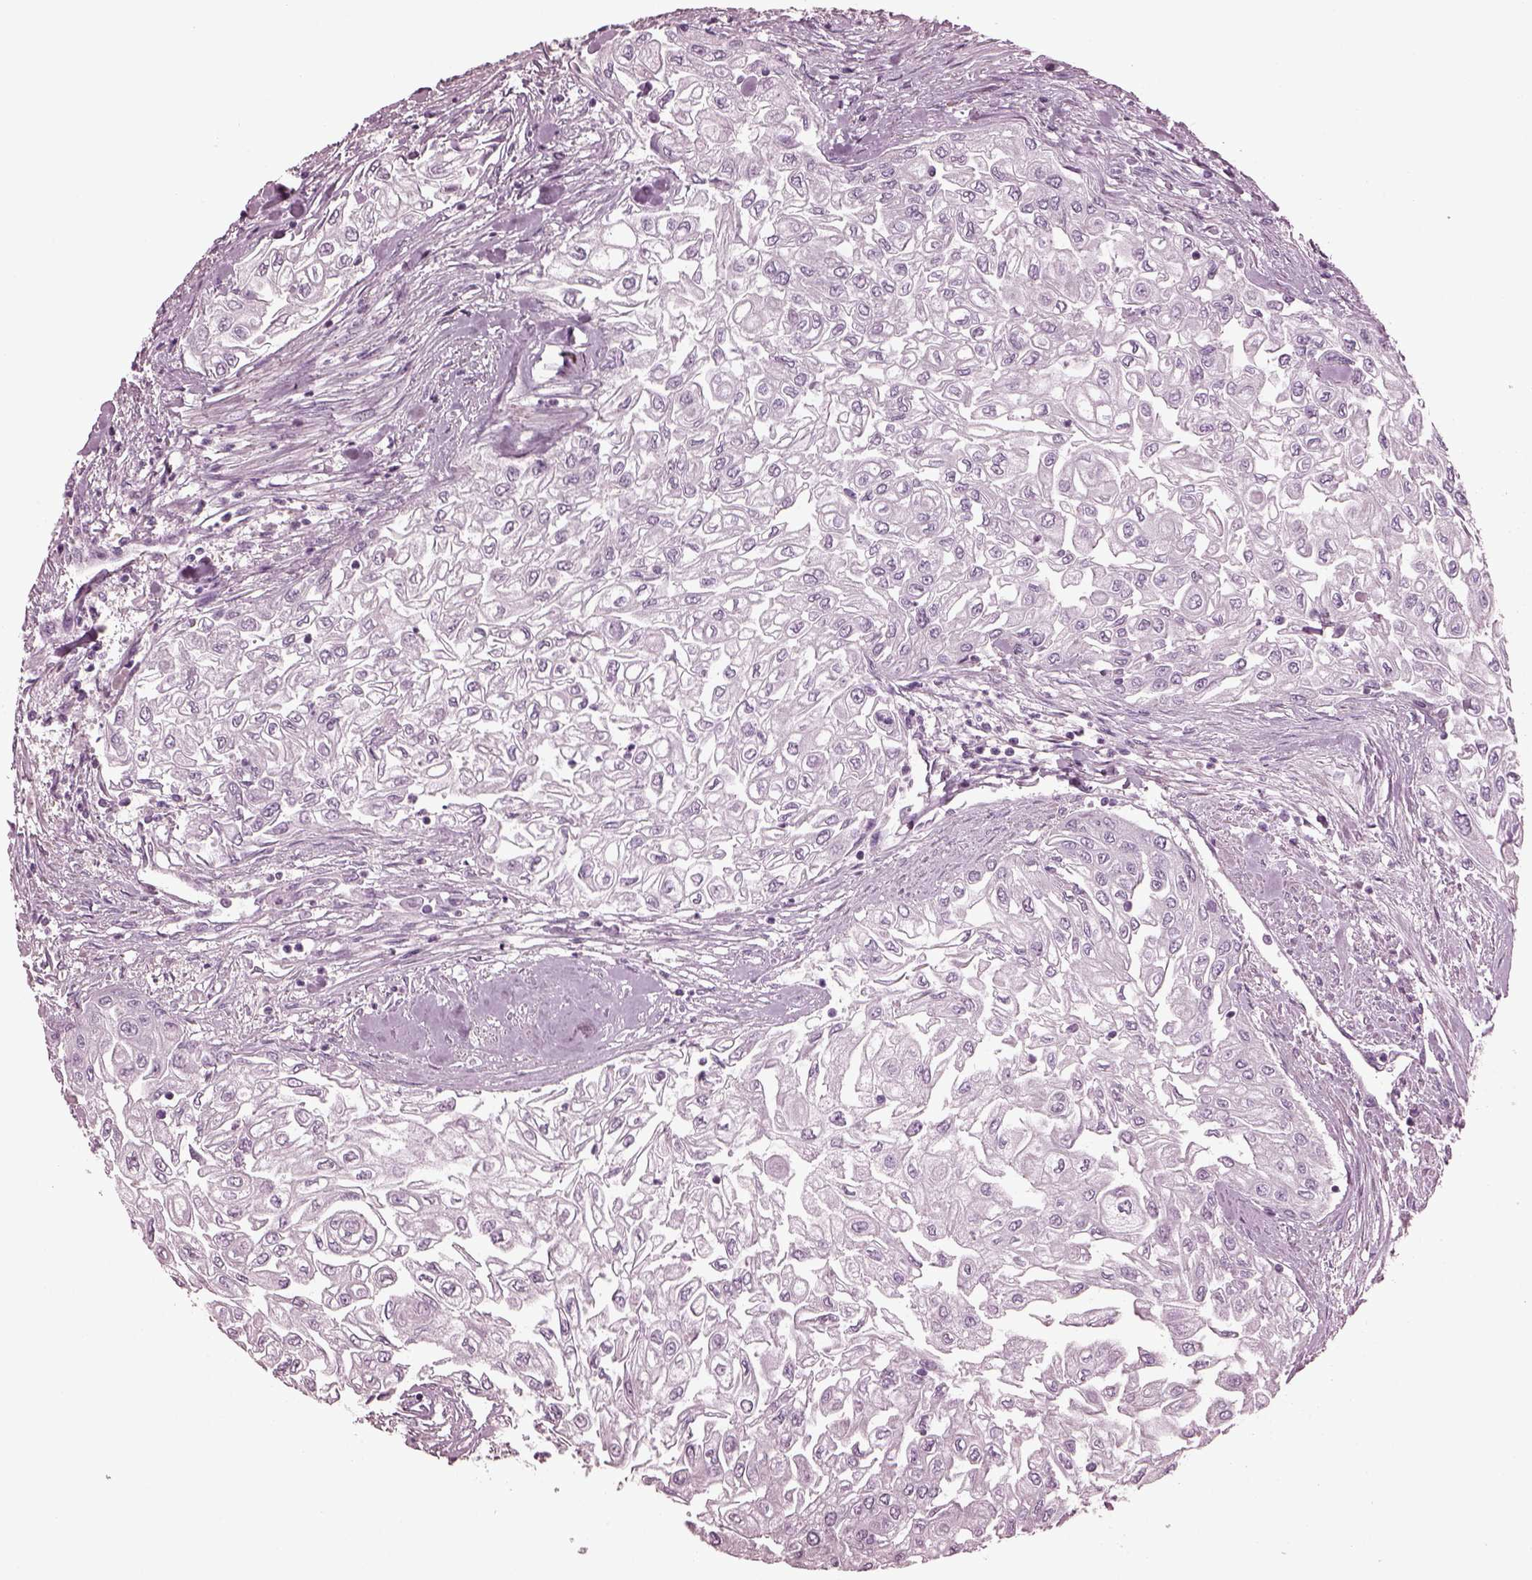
{"staining": {"intensity": "negative", "quantity": "none", "location": "none"}, "tissue": "urothelial cancer", "cell_type": "Tumor cells", "image_type": "cancer", "snomed": [{"axis": "morphology", "description": "Urothelial carcinoma, High grade"}, {"axis": "topography", "description": "Urinary bladder"}], "caption": "Human urothelial carcinoma (high-grade) stained for a protein using immunohistochemistry (IHC) reveals no expression in tumor cells.", "gene": "GDF11", "patient": {"sex": "male", "age": 62}}